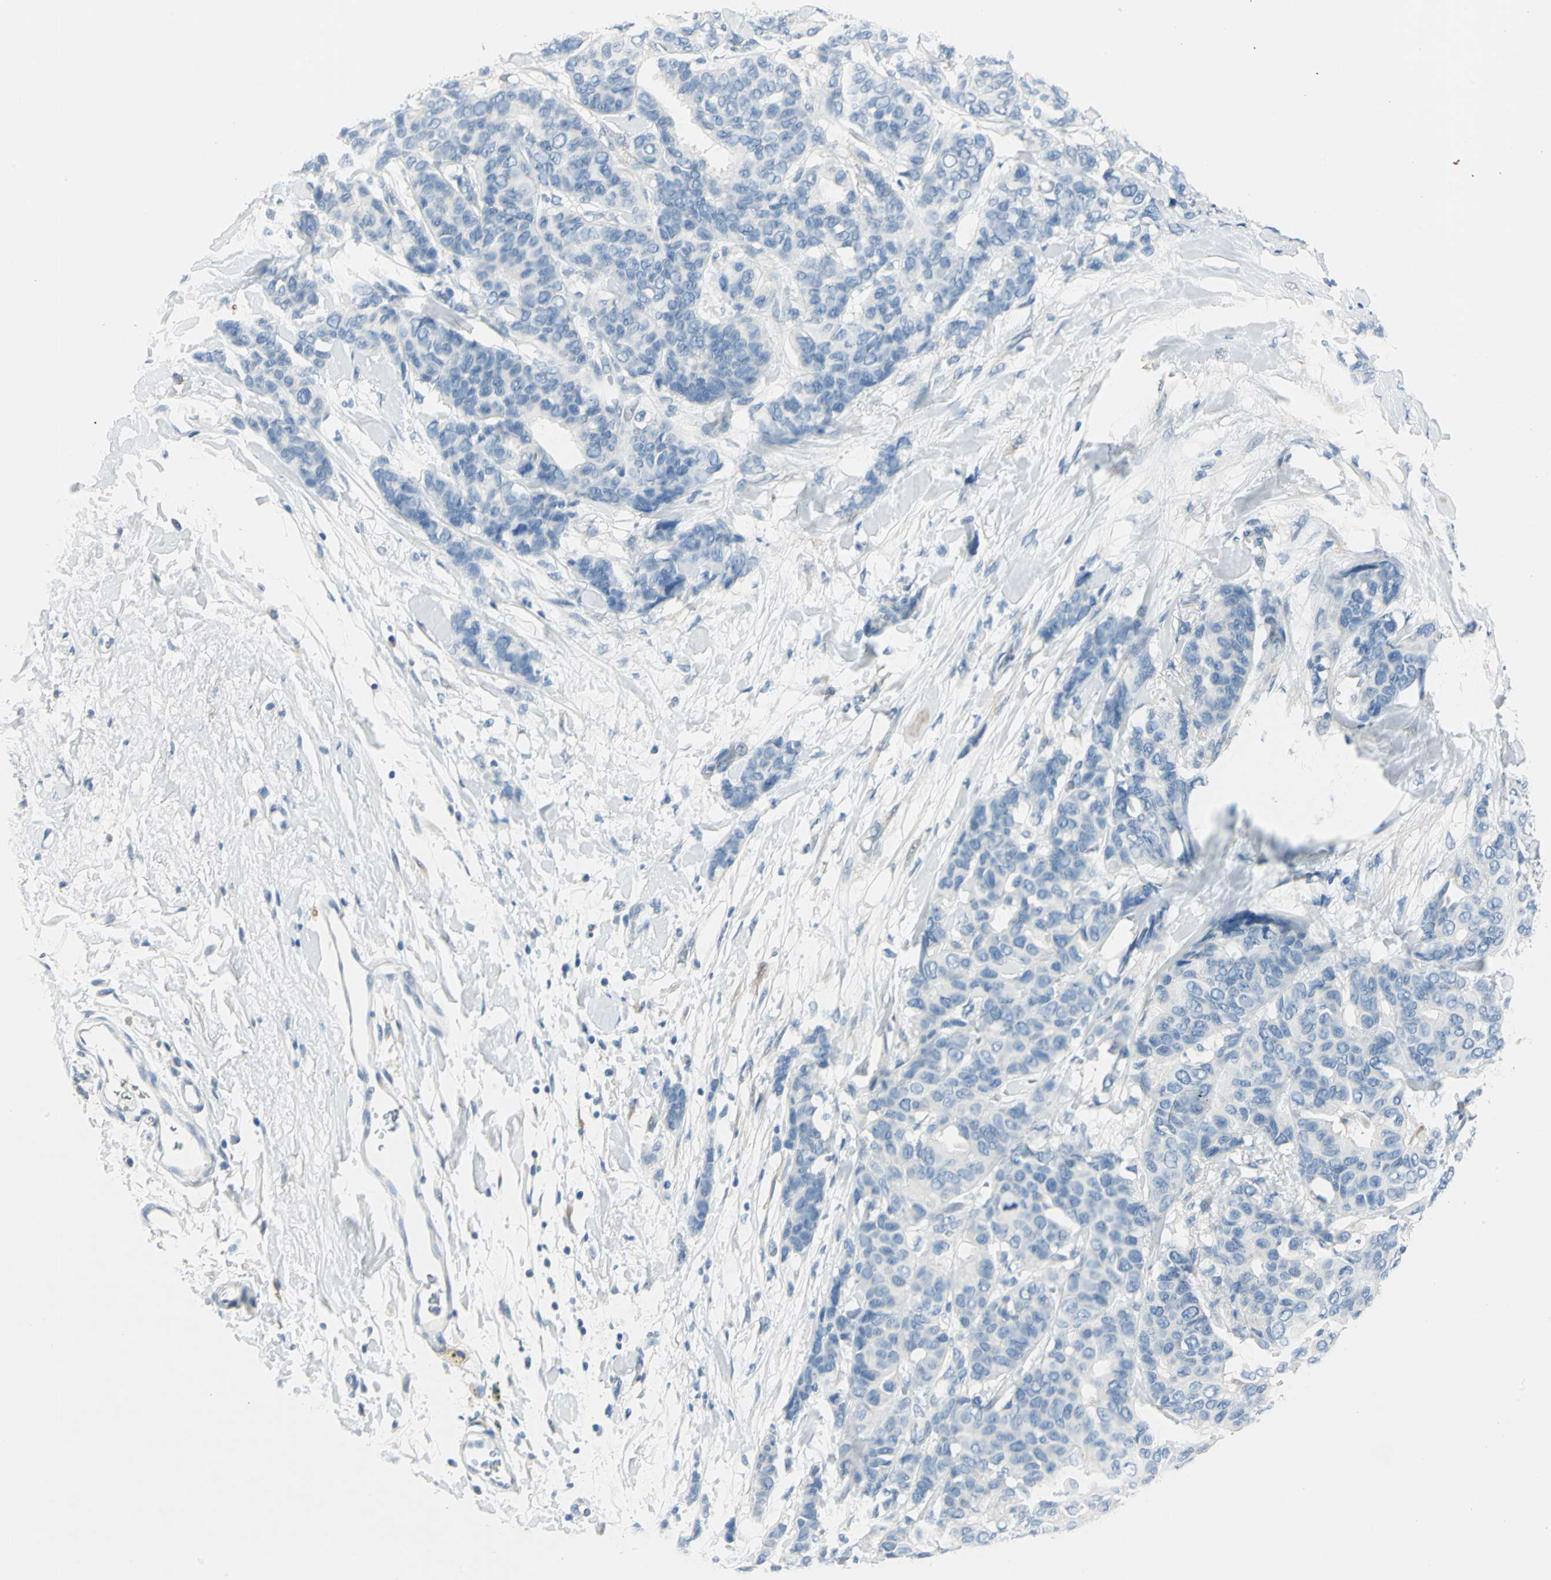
{"staining": {"intensity": "negative", "quantity": "none", "location": "none"}, "tissue": "breast cancer", "cell_type": "Tumor cells", "image_type": "cancer", "snomed": [{"axis": "morphology", "description": "Duct carcinoma"}, {"axis": "topography", "description": "Breast"}], "caption": "This is an IHC photomicrograph of breast cancer. There is no staining in tumor cells.", "gene": "UCHL1", "patient": {"sex": "female", "age": 87}}